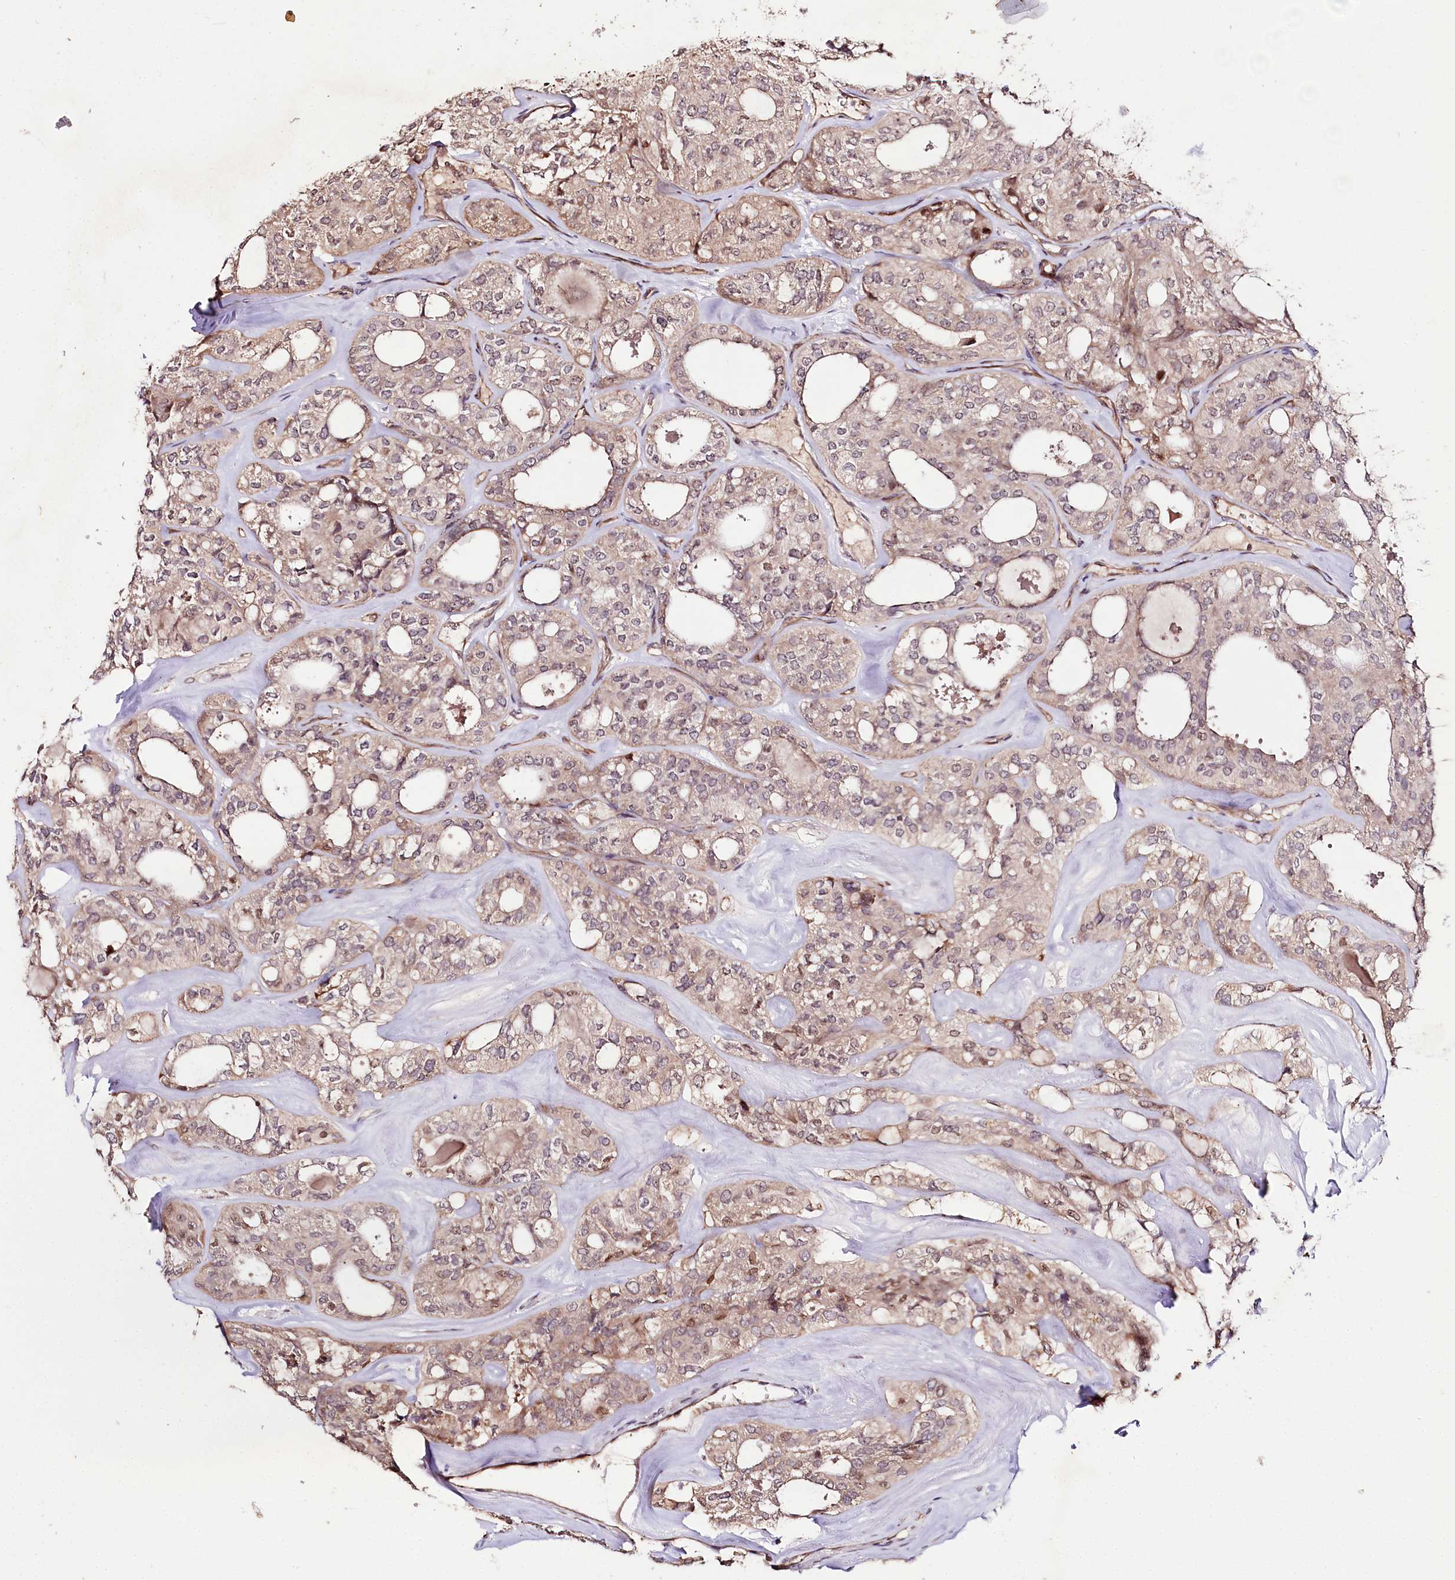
{"staining": {"intensity": "weak", "quantity": "<25%", "location": "cytoplasmic/membranous,nuclear"}, "tissue": "thyroid cancer", "cell_type": "Tumor cells", "image_type": "cancer", "snomed": [{"axis": "morphology", "description": "Follicular adenoma carcinoma, NOS"}, {"axis": "topography", "description": "Thyroid gland"}], "caption": "High power microscopy photomicrograph of an immunohistochemistry (IHC) image of thyroid cancer (follicular adenoma carcinoma), revealing no significant expression in tumor cells.", "gene": "DMP1", "patient": {"sex": "male", "age": 75}}